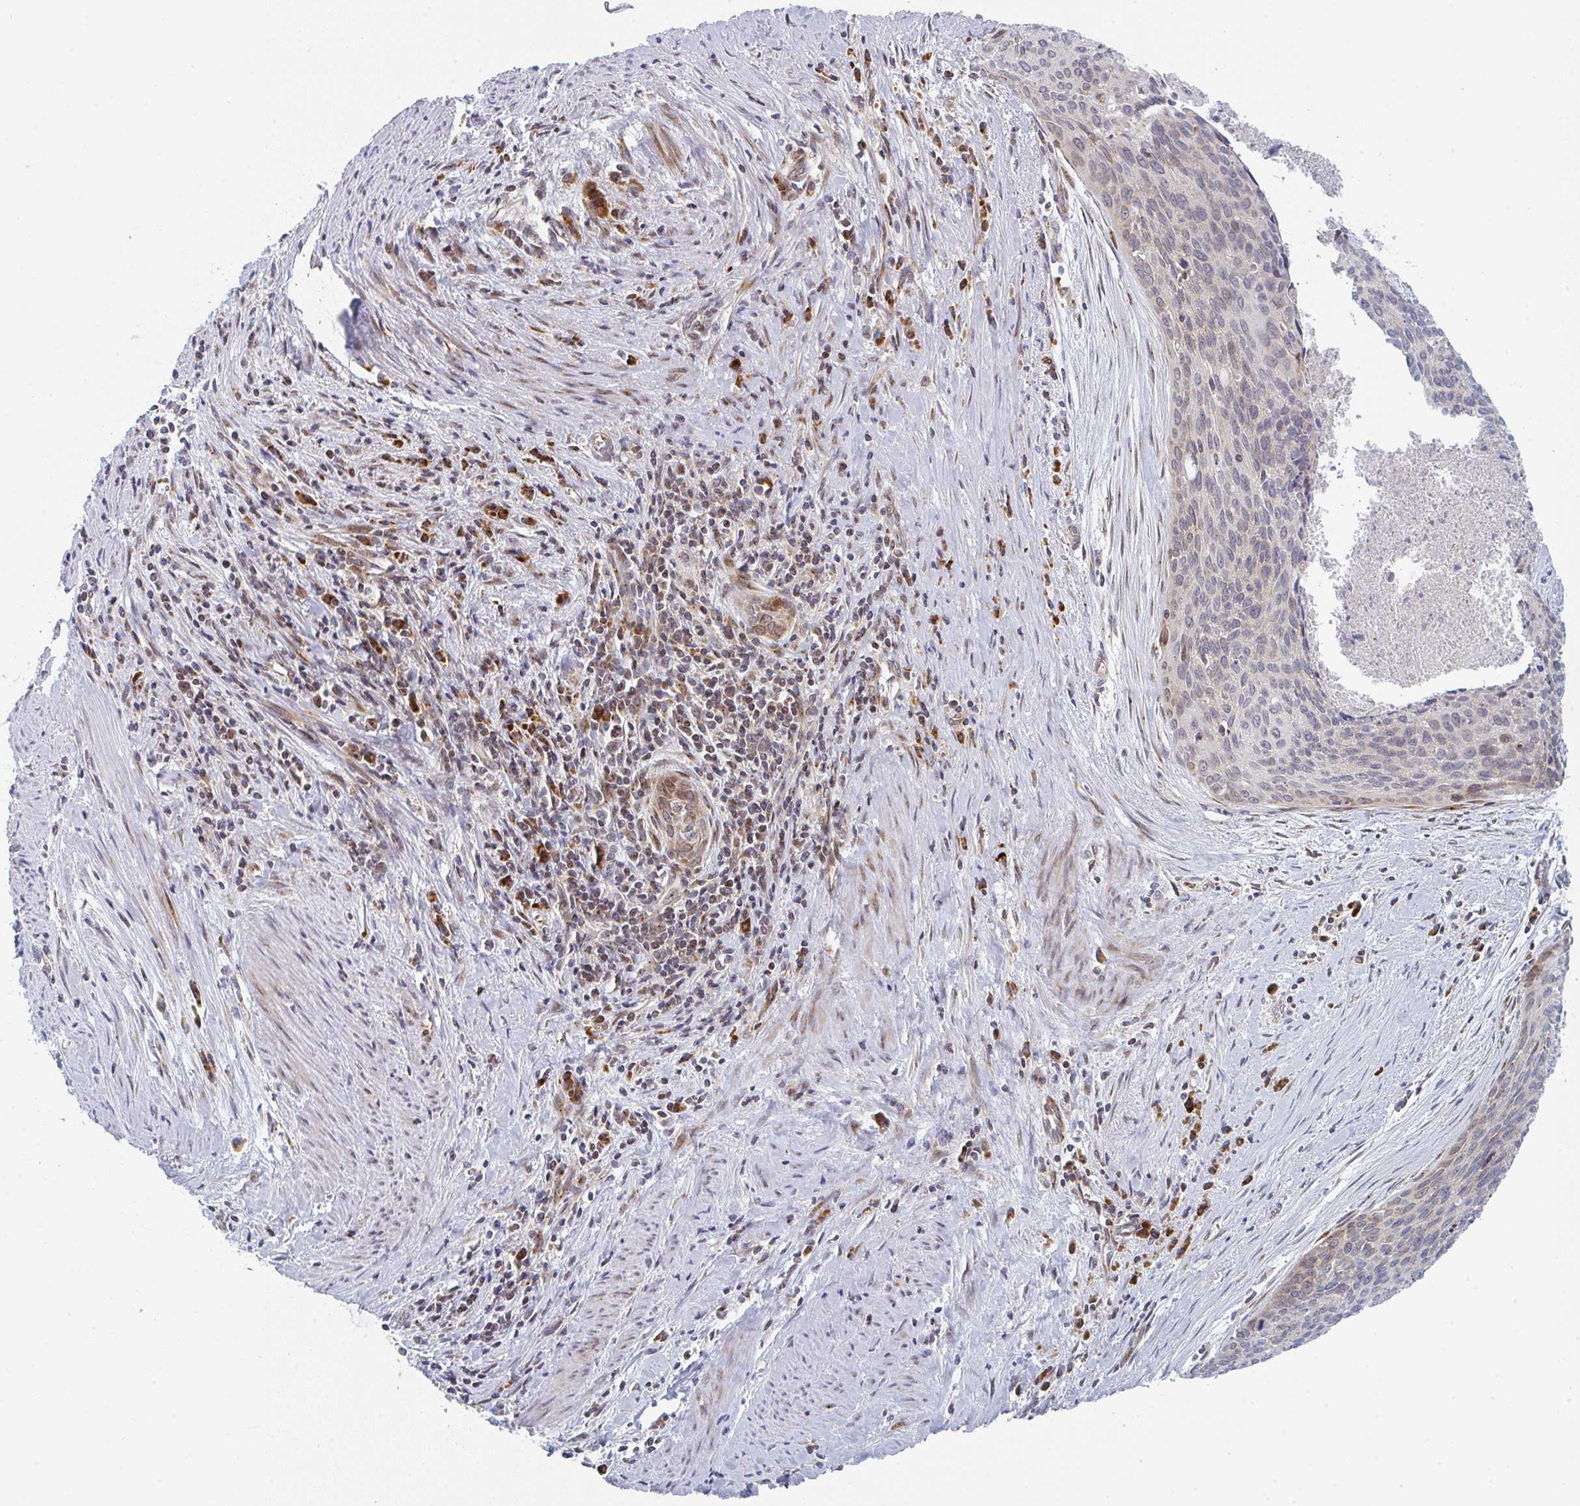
{"staining": {"intensity": "moderate", "quantity": "<25%", "location": "nuclear"}, "tissue": "cervical cancer", "cell_type": "Tumor cells", "image_type": "cancer", "snomed": [{"axis": "morphology", "description": "Squamous cell carcinoma, NOS"}, {"axis": "topography", "description": "Cervix"}], "caption": "IHC micrograph of neoplastic tissue: squamous cell carcinoma (cervical) stained using immunohistochemistry (IHC) shows low levels of moderate protein expression localized specifically in the nuclear of tumor cells, appearing as a nuclear brown color.", "gene": "PRKCH", "patient": {"sex": "female", "age": 55}}